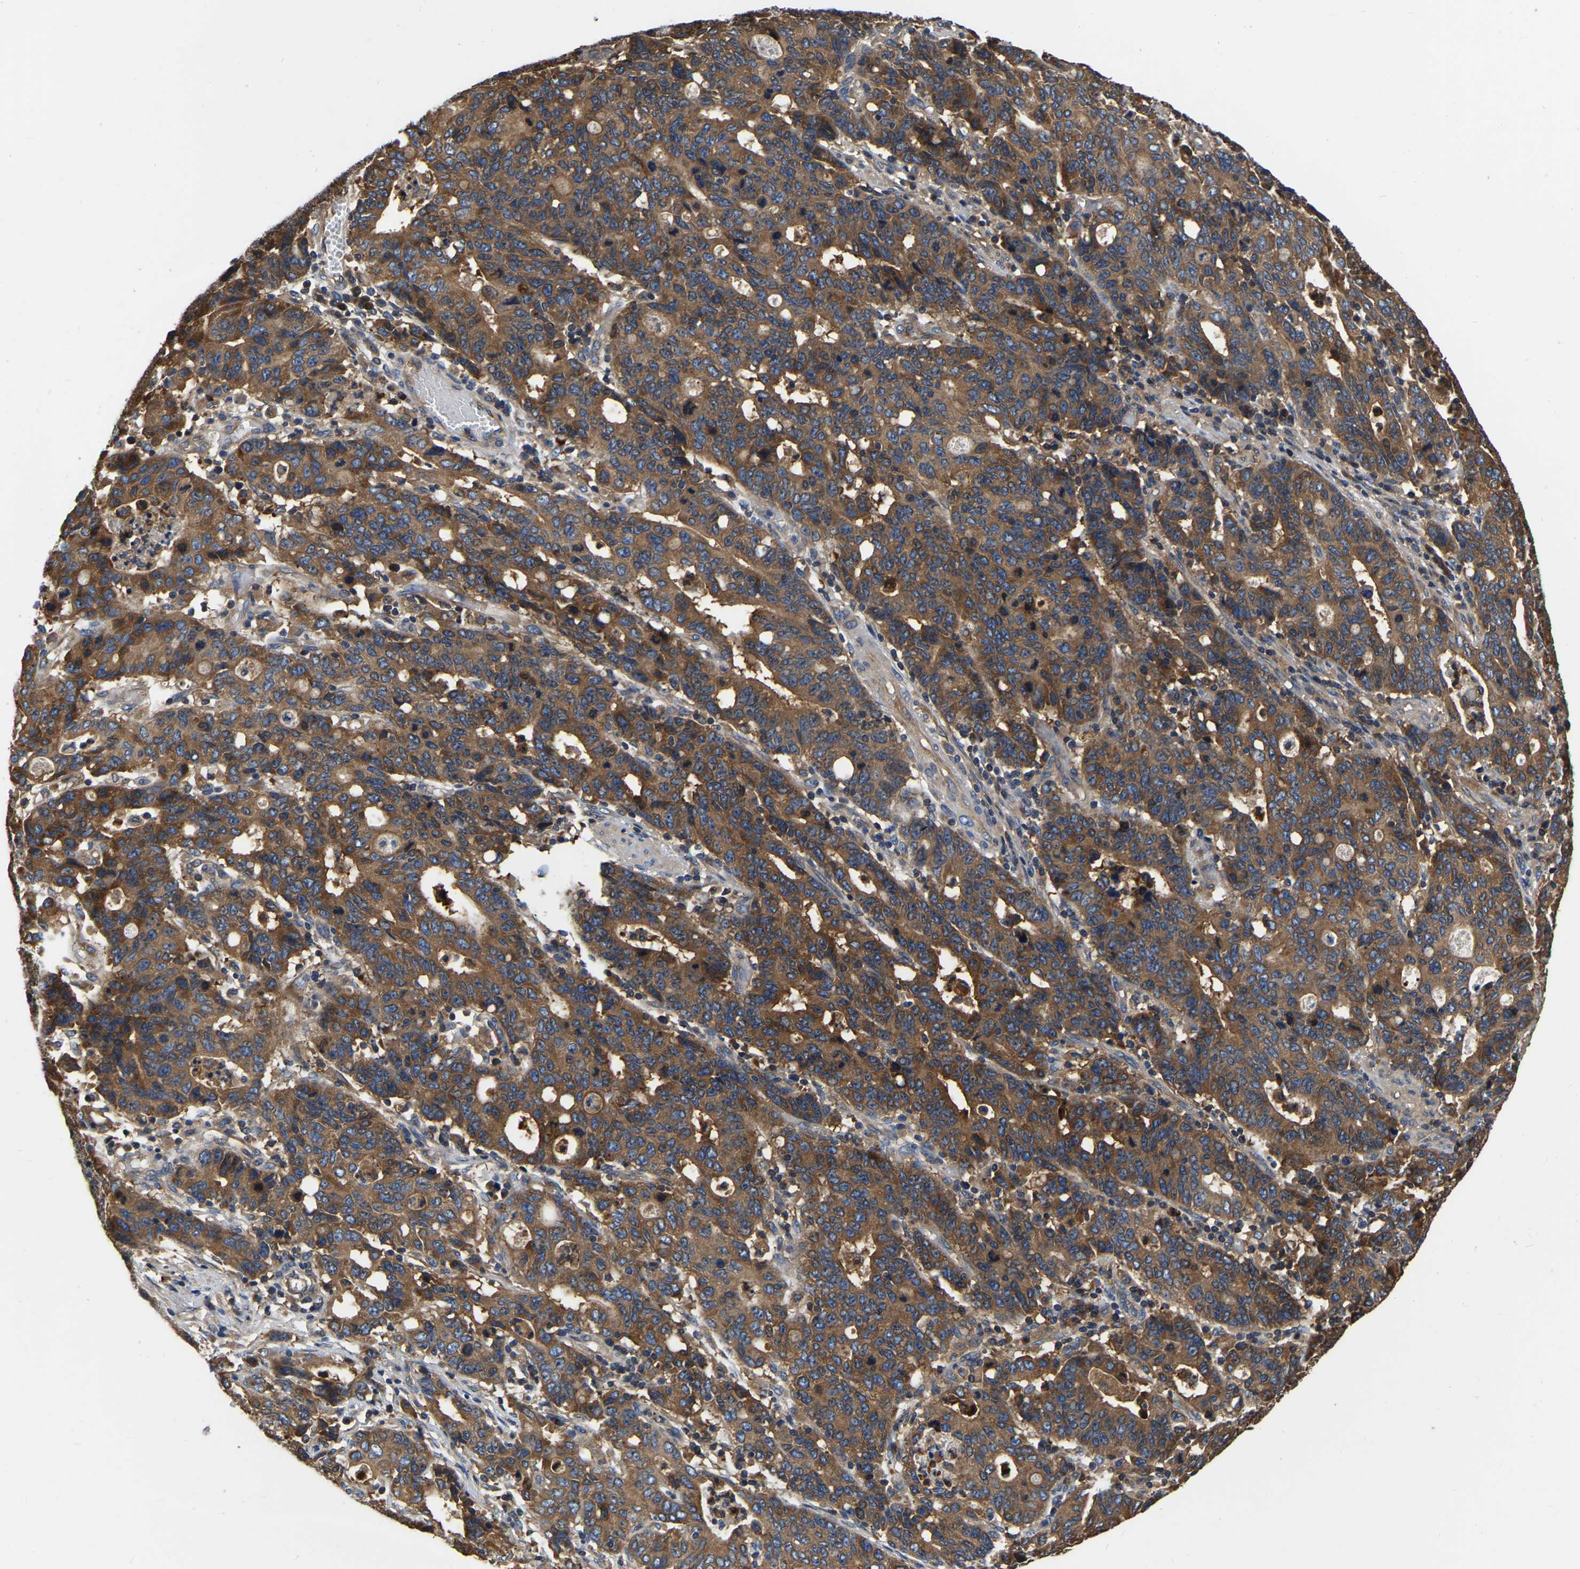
{"staining": {"intensity": "strong", "quantity": ">75%", "location": "cytoplasmic/membranous"}, "tissue": "stomach cancer", "cell_type": "Tumor cells", "image_type": "cancer", "snomed": [{"axis": "morphology", "description": "Adenocarcinoma, NOS"}, {"axis": "topography", "description": "Stomach, upper"}], "caption": "Immunohistochemical staining of human stomach adenocarcinoma displays high levels of strong cytoplasmic/membranous positivity in about >75% of tumor cells.", "gene": "GARS1", "patient": {"sex": "male", "age": 69}}